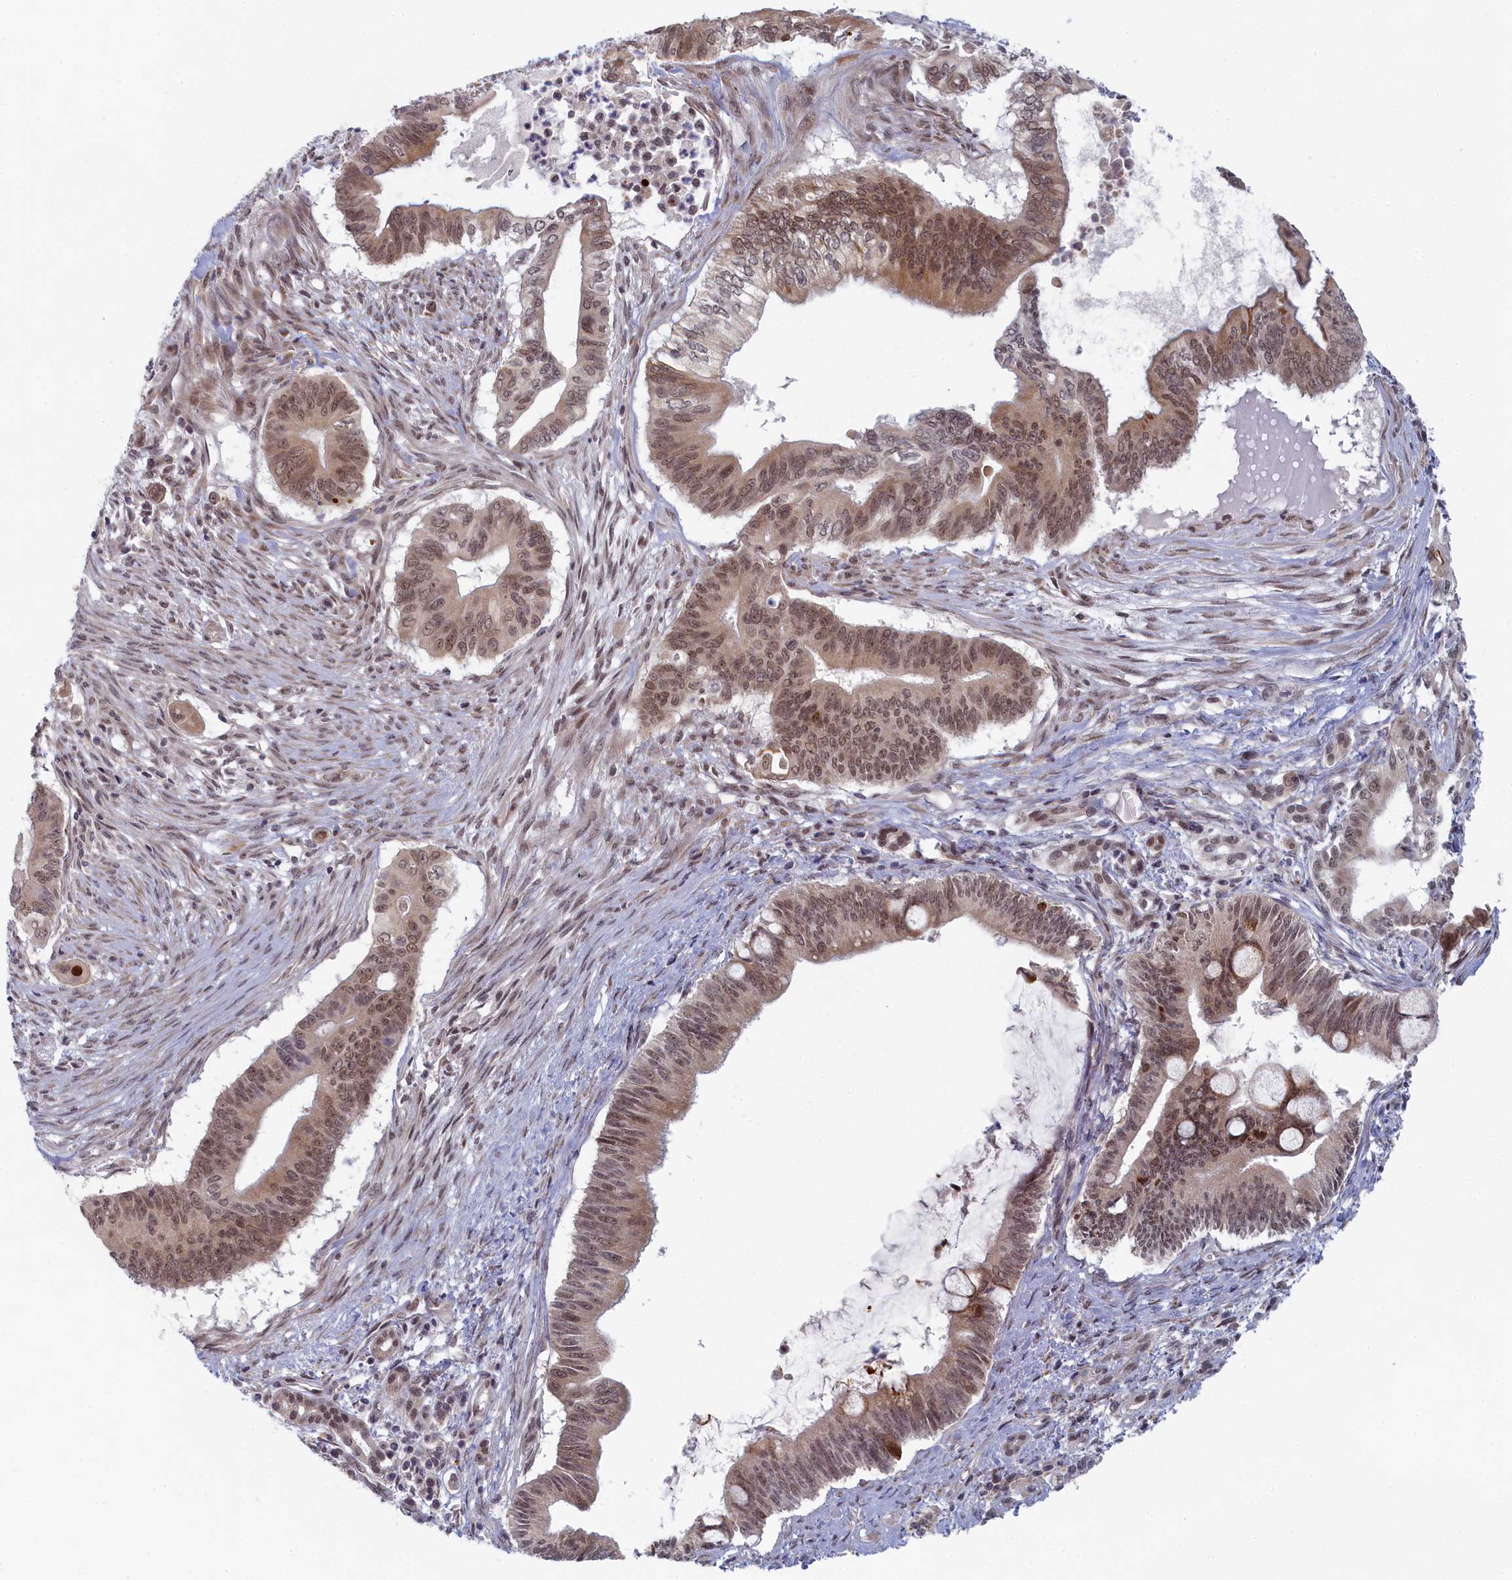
{"staining": {"intensity": "moderate", "quantity": ">75%", "location": "nuclear"}, "tissue": "pancreatic cancer", "cell_type": "Tumor cells", "image_type": "cancer", "snomed": [{"axis": "morphology", "description": "Adenocarcinoma, NOS"}, {"axis": "topography", "description": "Pancreas"}], "caption": "A high-resolution micrograph shows immunohistochemistry (IHC) staining of adenocarcinoma (pancreatic), which demonstrates moderate nuclear positivity in about >75% of tumor cells.", "gene": "DNAJC17", "patient": {"sex": "male", "age": 68}}